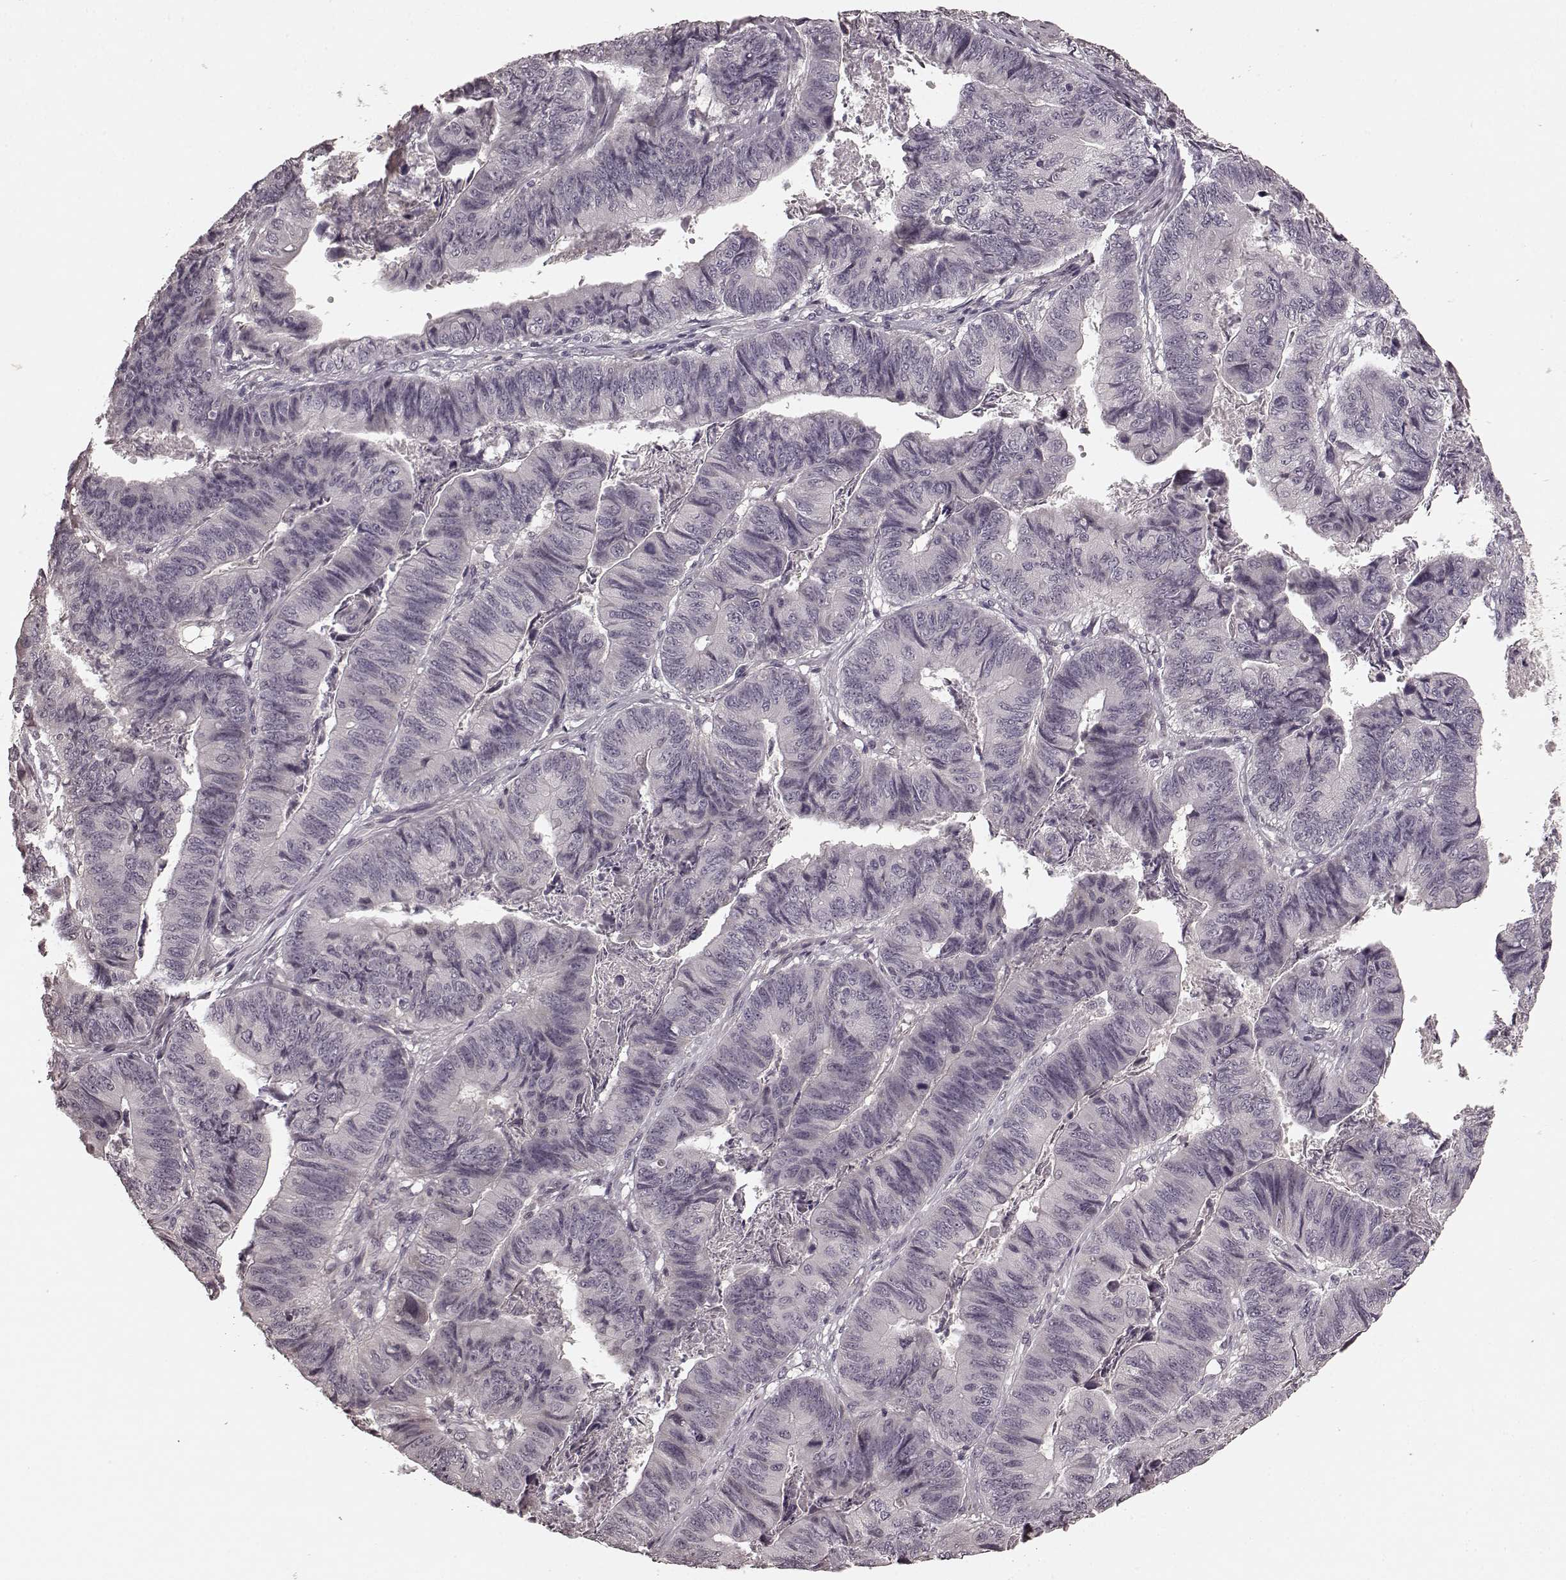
{"staining": {"intensity": "negative", "quantity": "none", "location": "none"}, "tissue": "stomach cancer", "cell_type": "Tumor cells", "image_type": "cancer", "snomed": [{"axis": "morphology", "description": "Adenocarcinoma, NOS"}, {"axis": "topography", "description": "Stomach, lower"}], "caption": "A photomicrograph of human stomach adenocarcinoma is negative for staining in tumor cells.", "gene": "PRKCE", "patient": {"sex": "male", "age": 77}}